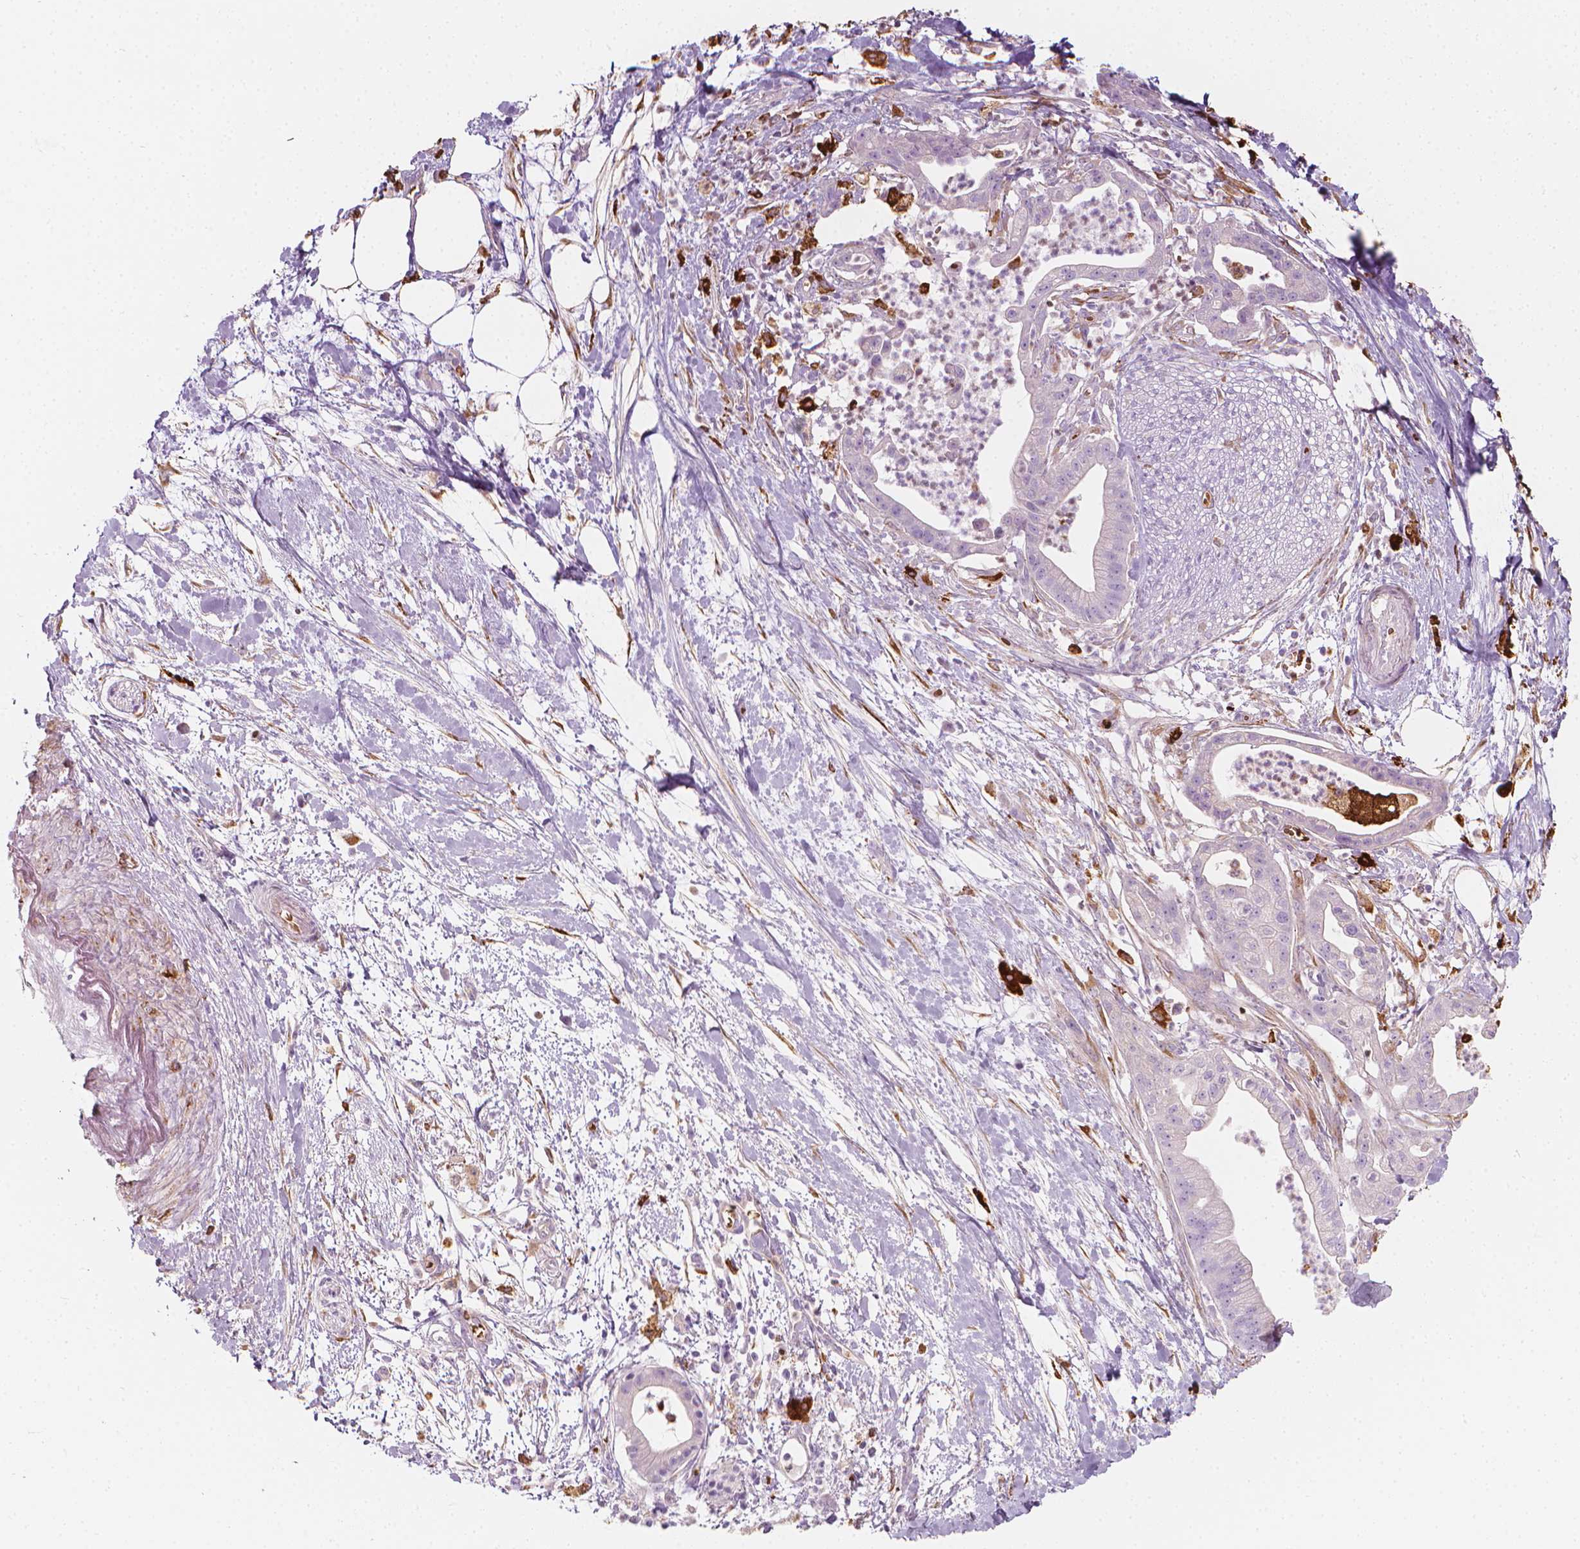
{"staining": {"intensity": "negative", "quantity": "none", "location": "none"}, "tissue": "pancreatic cancer", "cell_type": "Tumor cells", "image_type": "cancer", "snomed": [{"axis": "morphology", "description": "Normal tissue, NOS"}, {"axis": "morphology", "description": "Adenocarcinoma, NOS"}, {"axis": "topography", "description": "Lymph node"}, {"axis": "topography", "description": "Pancreas"}], "caption": "Tumor cells show no significant protein staining in pancreatic cancer (adenocarcinoma). (Immunohistochemistry (ihc), brightfield microscopy, high magnification).", "gene": "CES1", "patient": {"sex": "female", "age": 58}}